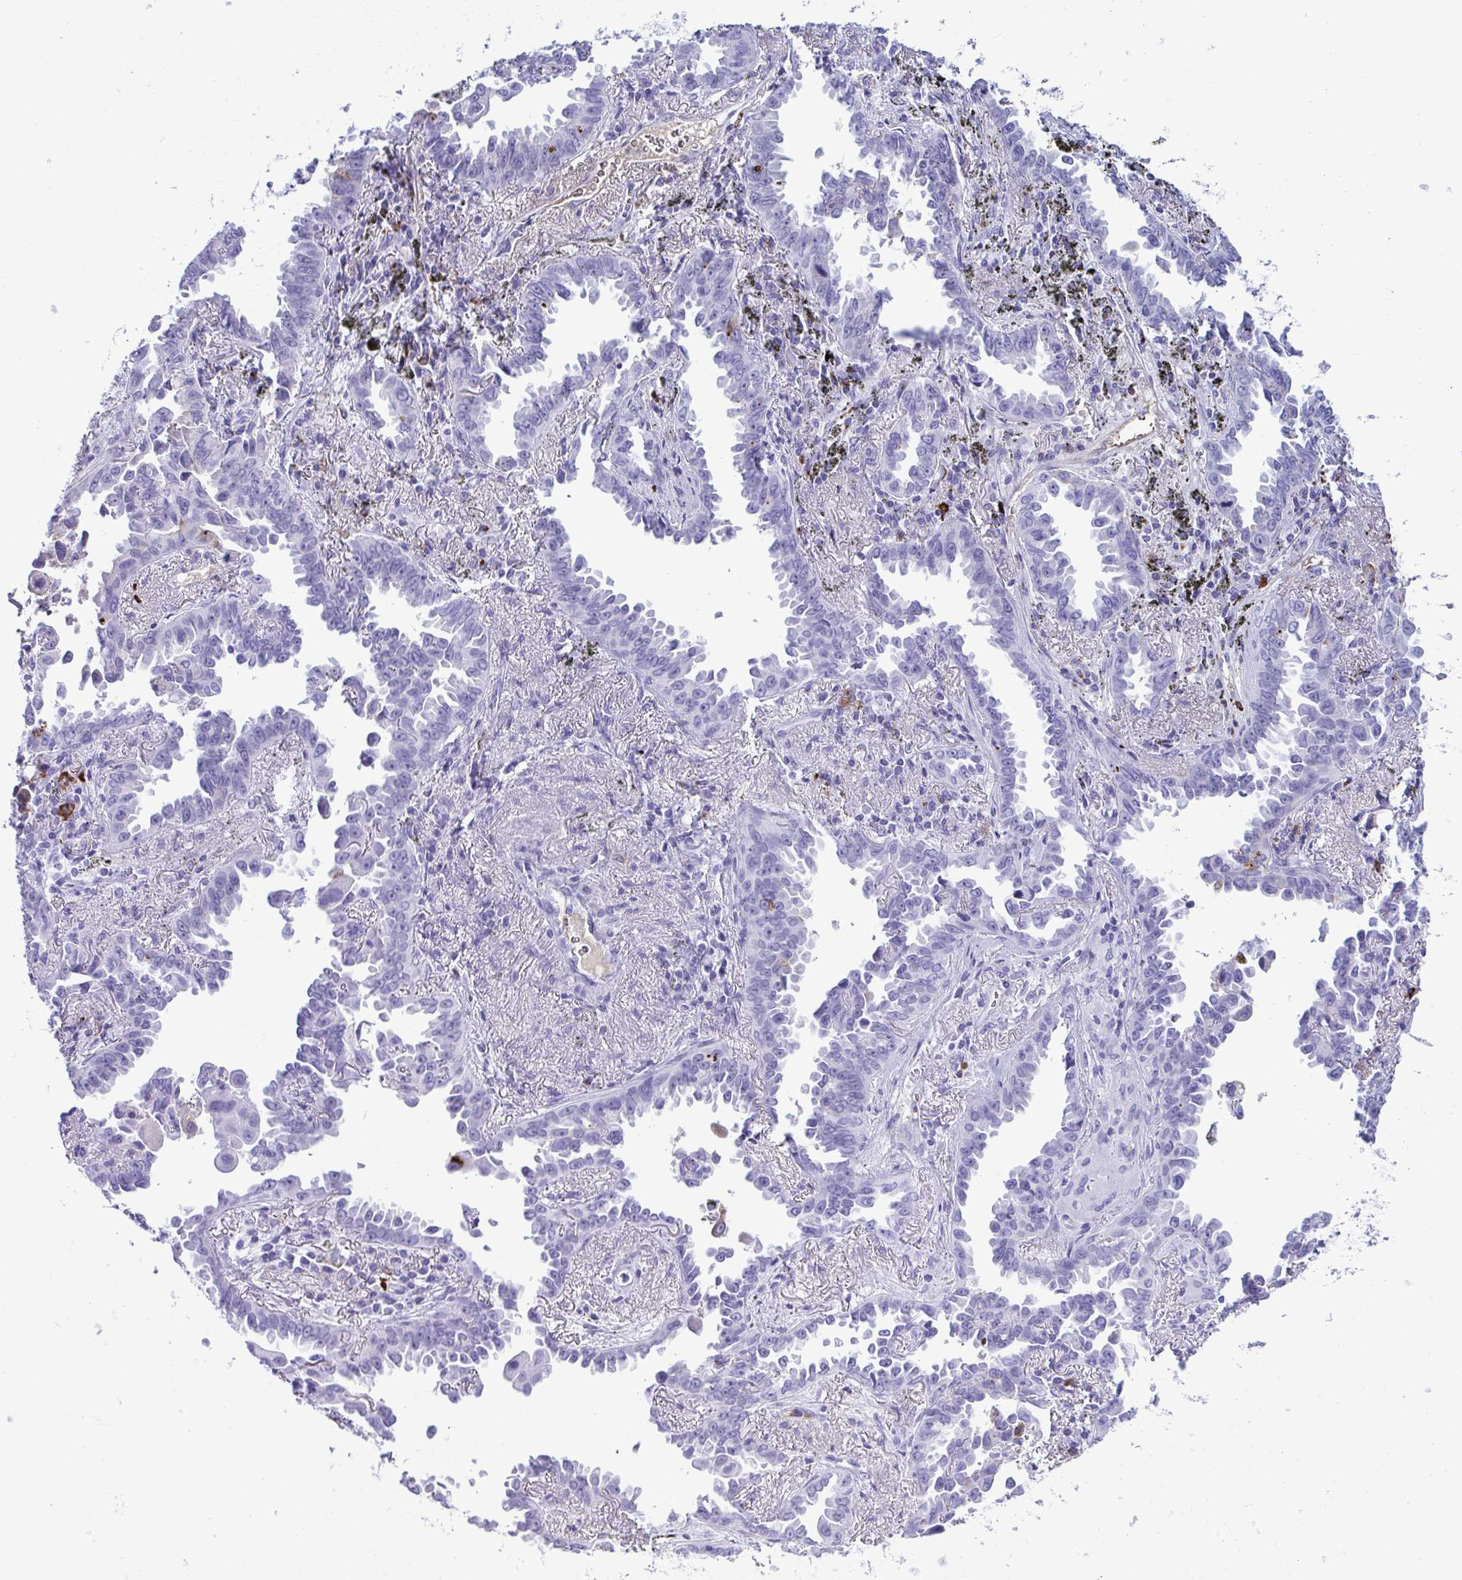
{"staining": {"intensity": "negative", "quantity": "none", "location": "none"}, "tissue": "lung cancer", "cell_type": "Tumor cells", "image_type": "cancer", "snomed": [{"axis": "morphology", "description": "Adenocarcinoma, NOS"}, {"axis": "topography", "description": "Lung"}], "caption": "IHC micrograph of neoplastic tissue: lung cancer stained with DAB displays no significant protein staining in tumor cells. Brightfield microscopy of IHC stained with DAB (3,3'-diaminobenzidine) (brown) and hematoxylin (blue), captured at high magnification.", "gene": "JCHAIN", "patient": {"sex": "male", "age": 68}}